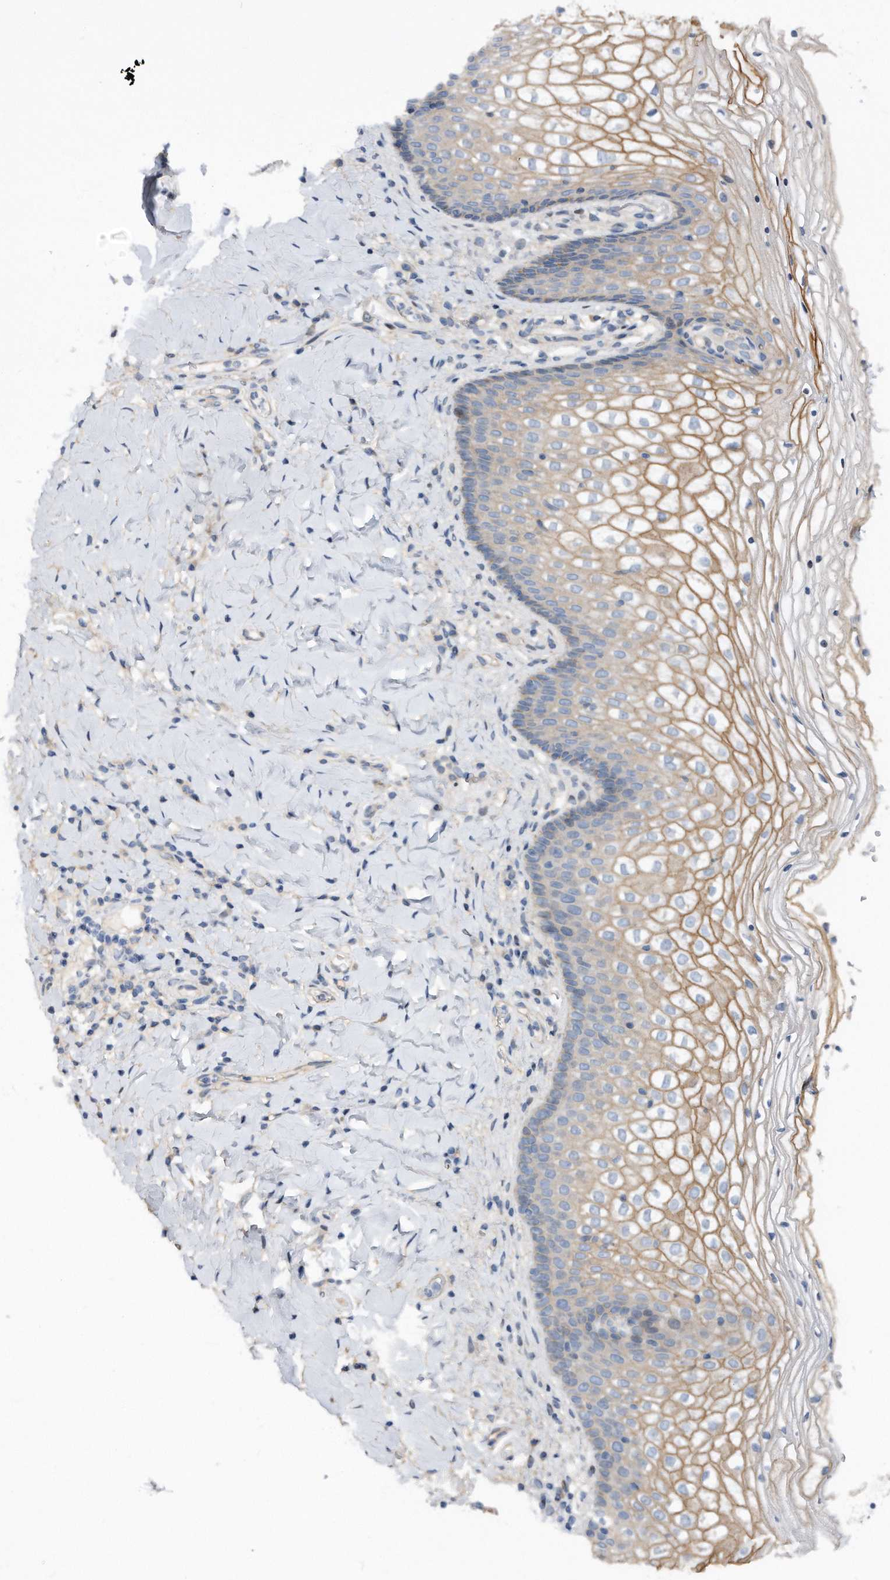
{"staining": {"intensity": "weak", "quantity": "25%-75%", "location": "cytoplasmic/membranous,nuclear"}, "tissue": "vagina", "cell_type": "Squamous epithelial cells", "image_type": "normal", "snomed": [{"axis": "morphology", "description": "Normal tissue, NOS"}, {"axis": "topography", "description": "Vagina"}], "caption": "Protein staining shows weak cytoplasmic/membranous,nuclear positivity in about 25%-75% of squamous epithelial cells in unremarkable vagina.", "gene": "CDH12", "patient": {"sex": "female", "age": 60}}